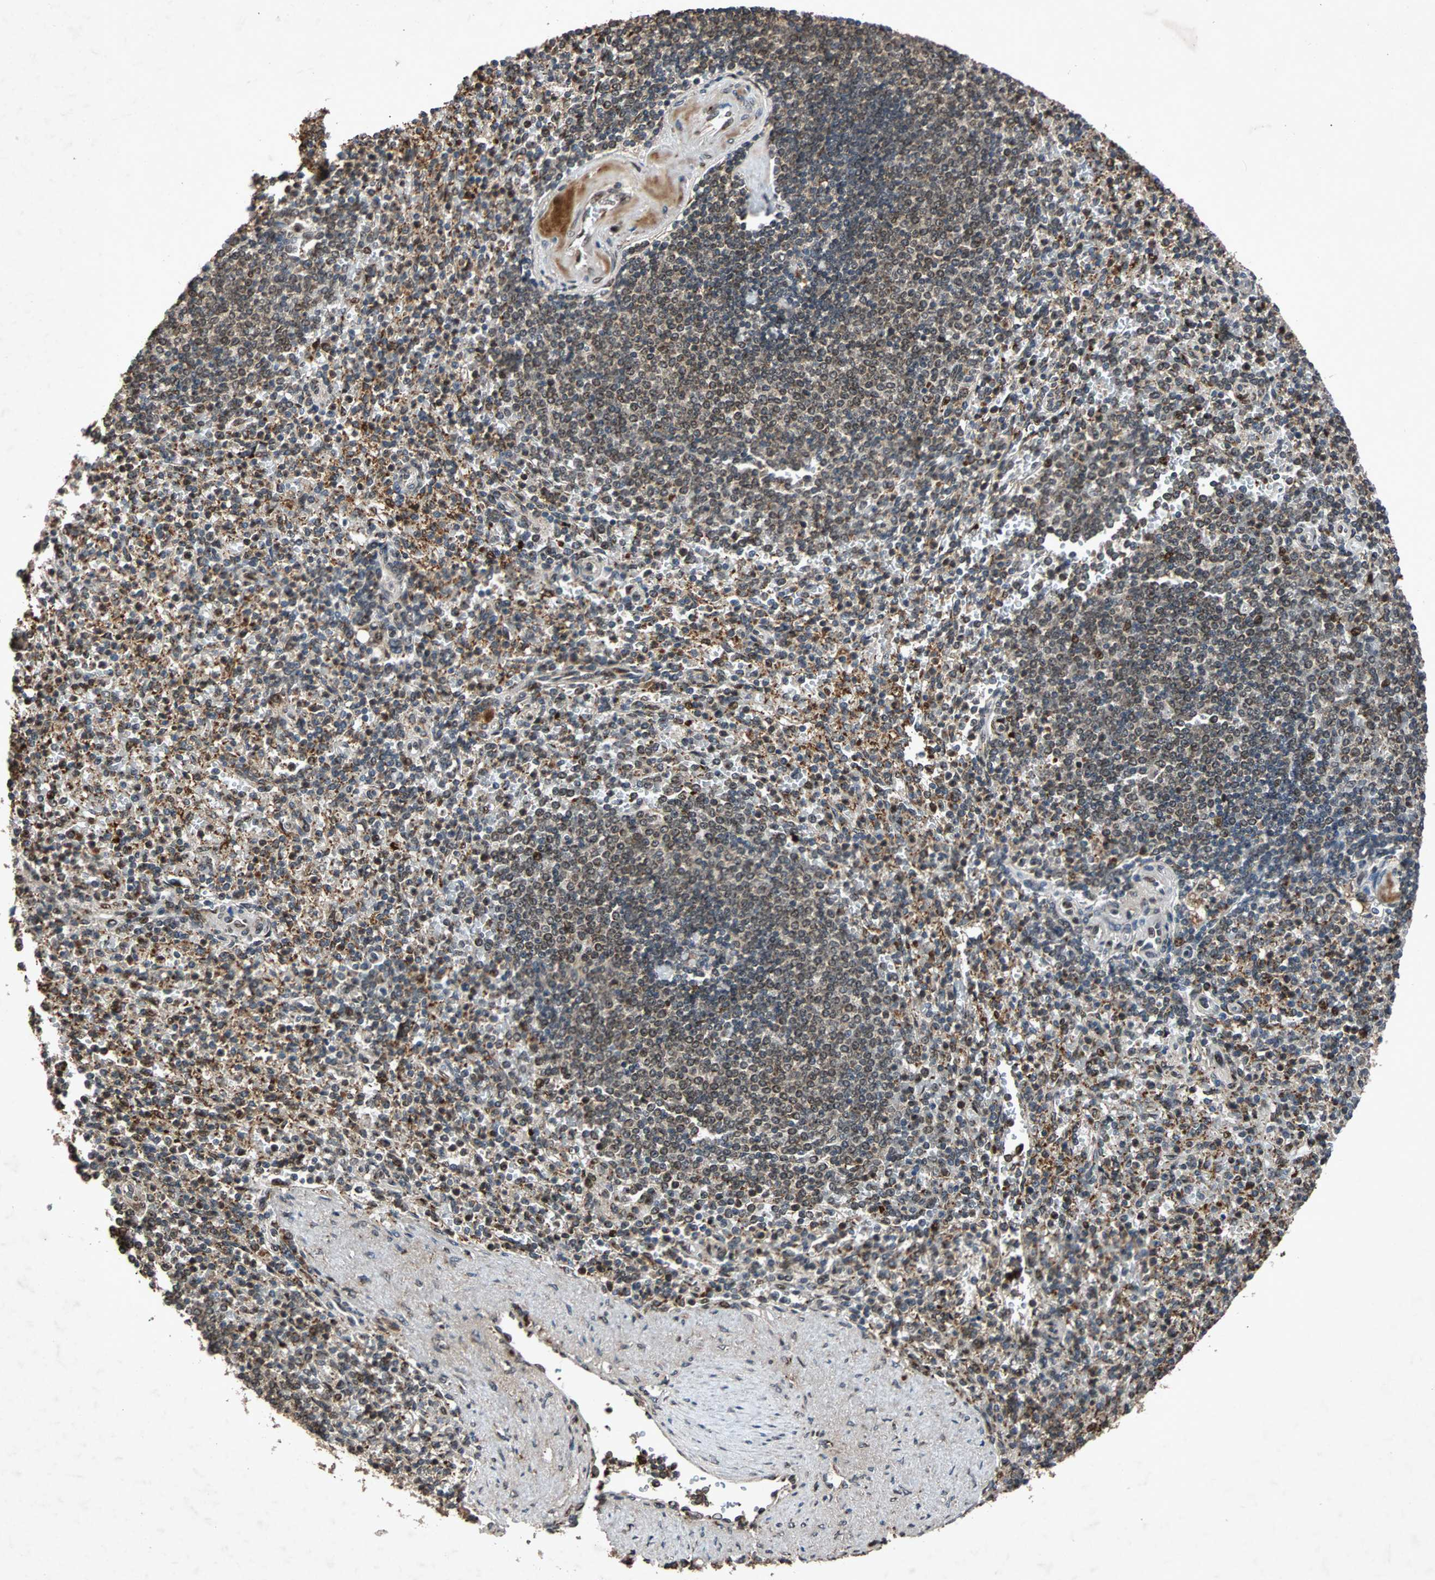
{"staining": {"intensity": "strong", "quantity": "25%-75%", "location": "cytoplasmic/membranous,nuclear"}, "tissue": "spleen", "cell_type": "Cells in red pulp", "image_type": "normal", "snomed": [{"axis": "morphology", "description": "Normal tissue, NOS"}, {"axis": "topography", "description": "Spleen"}], "caption": "IHC image of unremarkable spleen: spleen stained using IHC displays high levels of strong protein expression localized specifically in the cytoplasmic/membranous,nuclear of cells in red pulp, appearing as a cytoplasmic/membranous,nuclear brown color.", "gene": "USP31", "patient": {"sex": "female", "age": 74}}